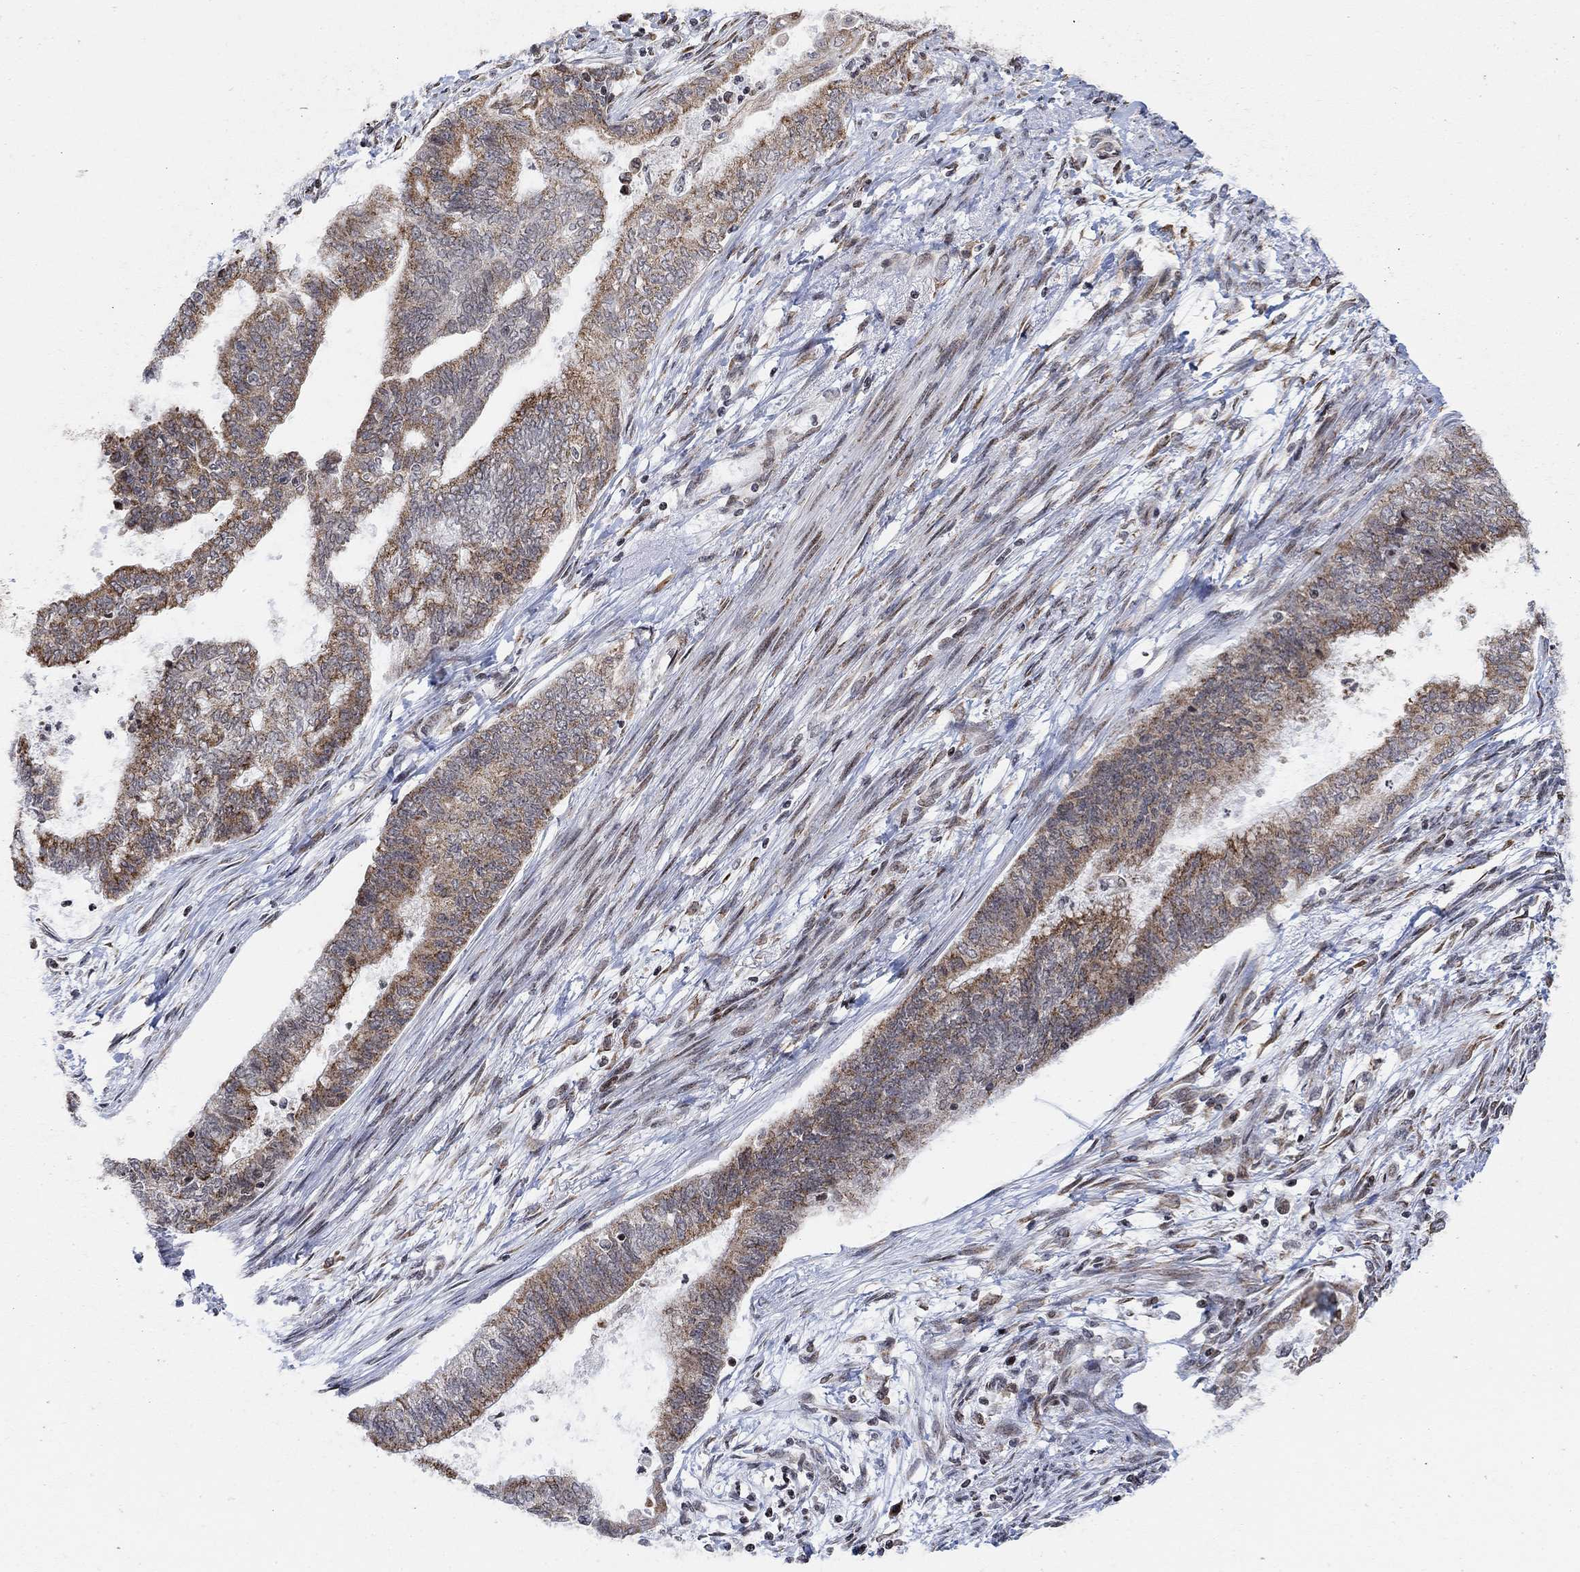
{"staining": {"intensity": "strong", "quantity": "25%-75%", "location": "cytoplasmic/membranous"}, "tissue": "endometrial cancer", "cell_type": "Tumor cells", "image_type": "cancer", "snomed": [{"axis": "morphology", "description": "Adenocarcinoma, NOS"}, {"axis": "topography", "description": "Endometrium"}], "caption": "Endometrial adenocarcinoma tissue shows strong cytoplasmic/membranous staining in approximately 25%-75% of tumor cells, visualized by immunohistochemistry. Immunohistochemistry (ihc) stains the protein in brown and the nuclei are stained blue.", "gene": "ABHD14A", "patient": {"sex": "female", "age": 65}}